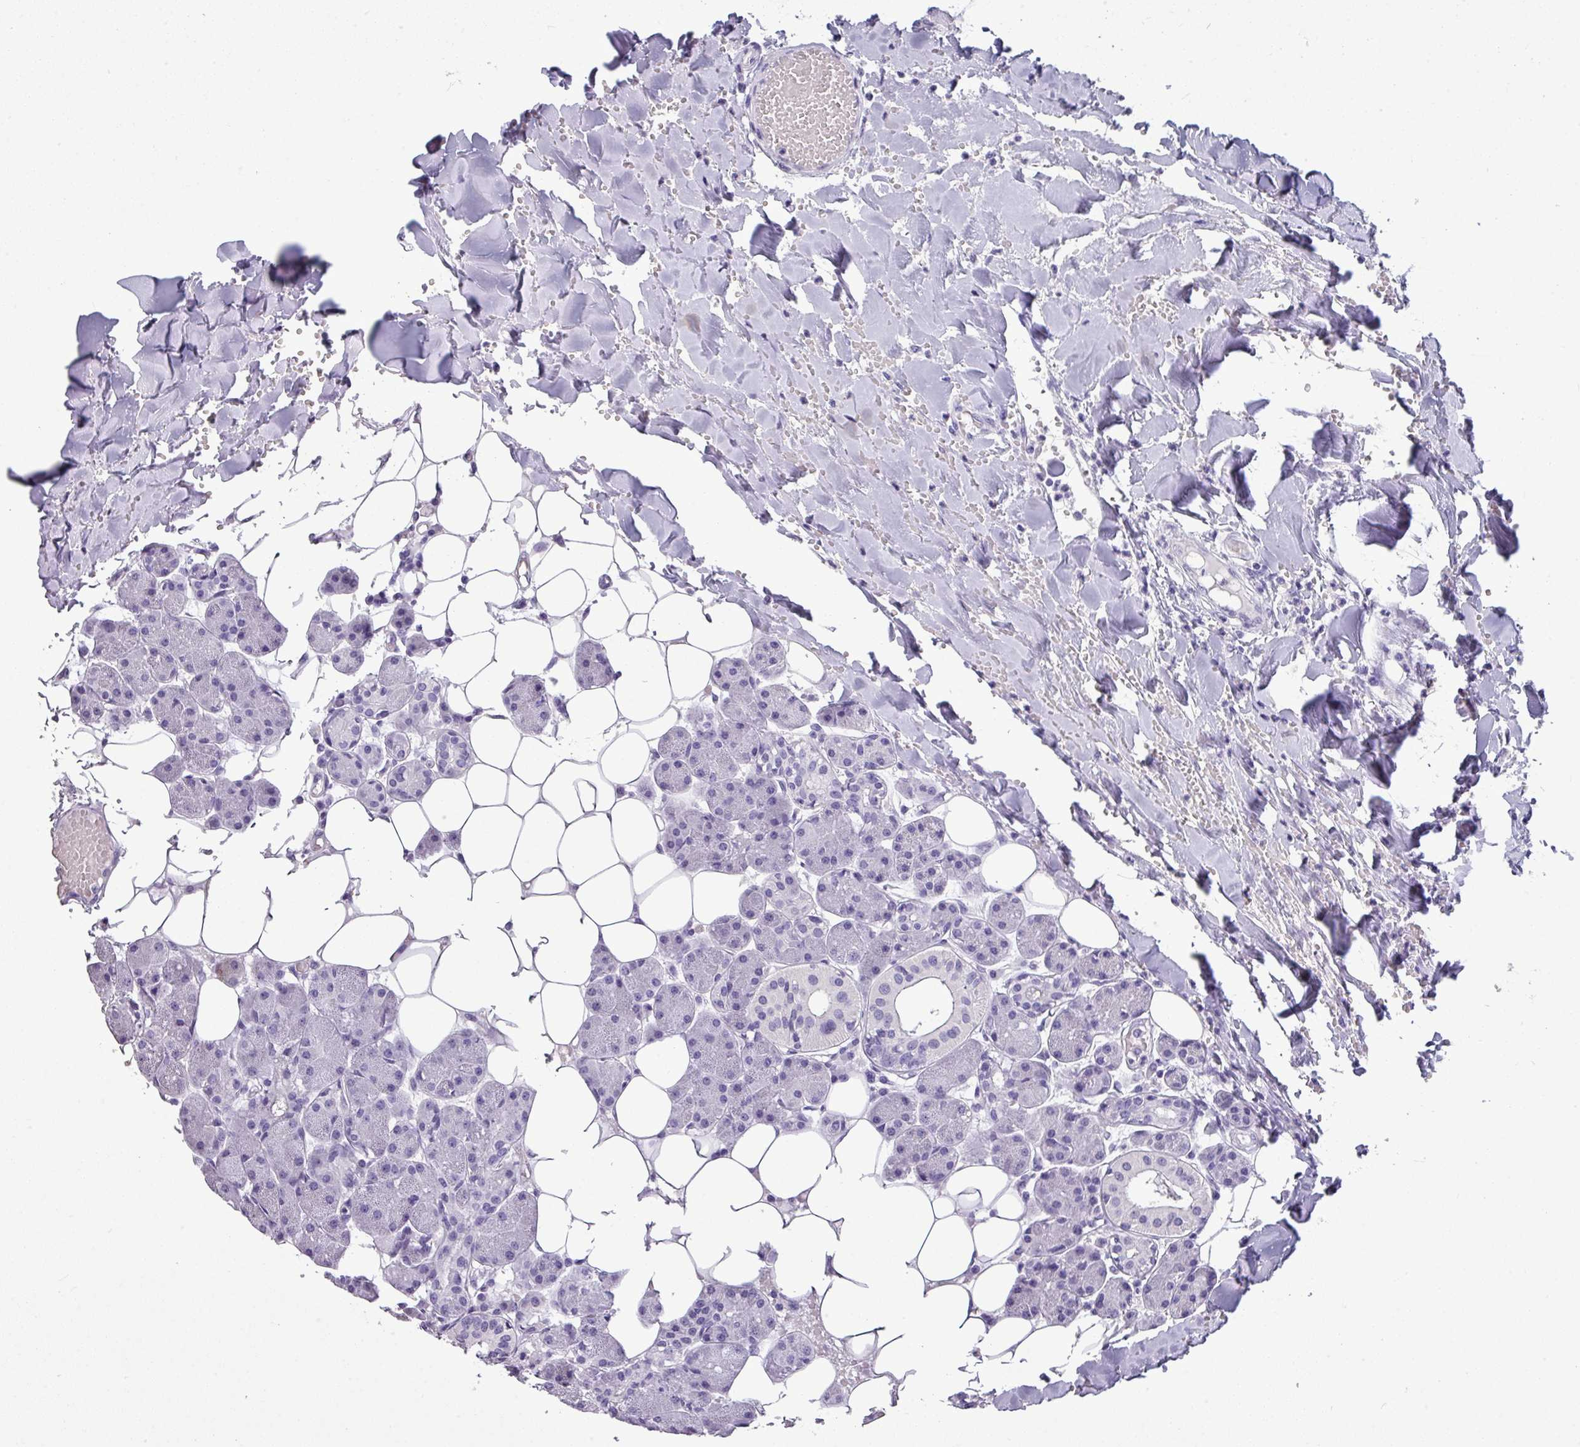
{"staining": {"intensity": "negative", "quantity": "none", "location": "none"}, "tissue": "head and neck cancer", "cell_type": "Tumor cells", "image_type": "cancer", "snomed": [{"axis": "morphology", "description": "Adenocarcinoma, NOS"}, {"axis": "topography", "description": "Head-Neck"}], "caption": "Immunohistochemistry micrograph of neoplastic tissue: head and neck adenocarcinoma stained with DAB (3,3'-diaminobenzidine) demonstrates no significant protein staining in tumor cells. (DAB (3,3'-diaminobenzidine) IHC, high magnification).", "gene": "TMEM91", "patient": {"sex": "female", "age": 73}}